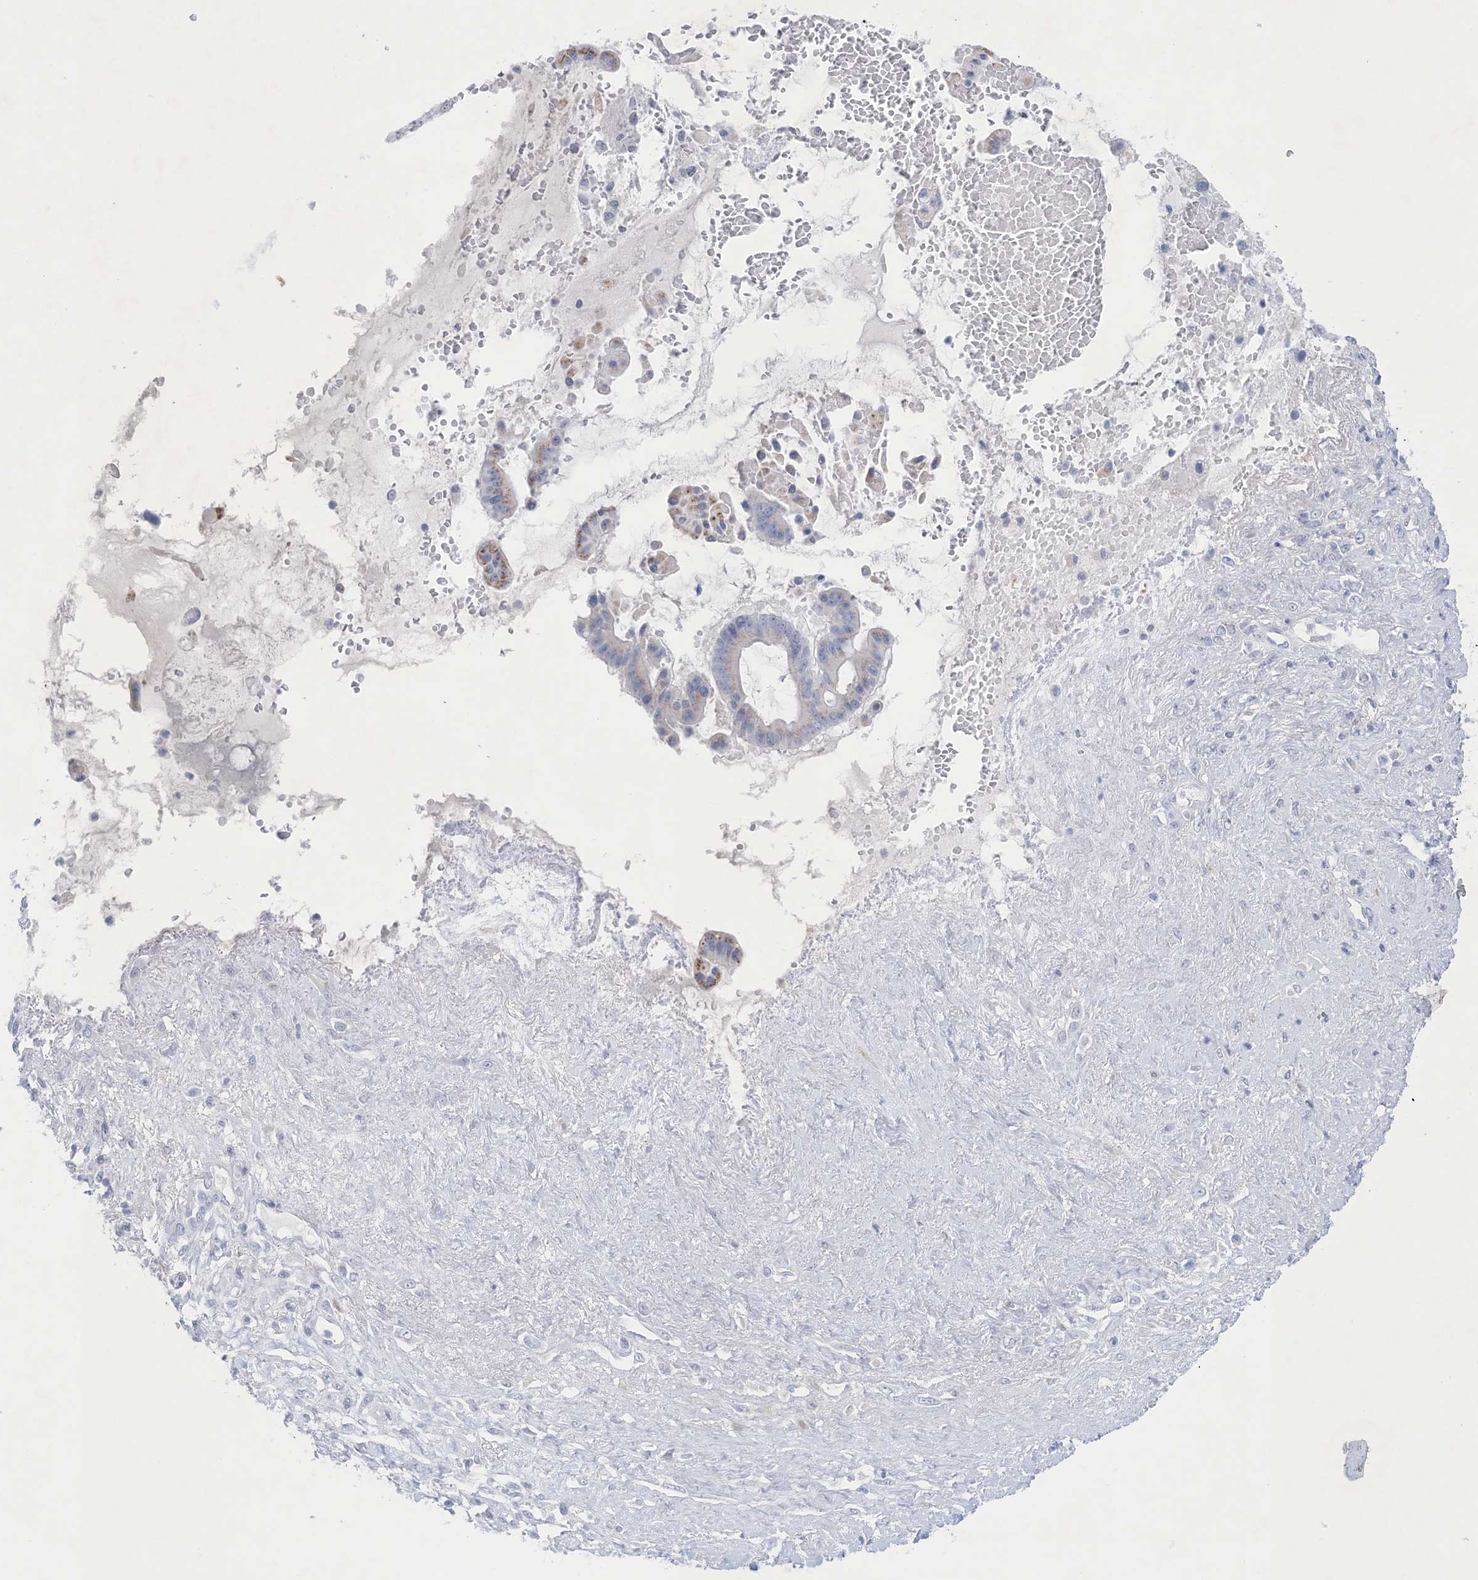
{"staining": {"intensity": "negative", "quantity": "none", "location": "none"}, "tissue": "pancreatic cancer", "cell_type": "Tumor cells", "image_type": "cancer", "snomed": [{"axis": "morphology", "description": "Inflammation, NOS"}, {"axis": "morphology", "description": "Adenocarcinoma, NOS"}, {"axis": "topography", "description": "Pancreas"}], "caption": "Tumor cells are negative for brown protein staining in pancreatic cancer (adenocarcinoma).", "gene": "GABRG1", "patient": {"sex": "female", "age": 56}}